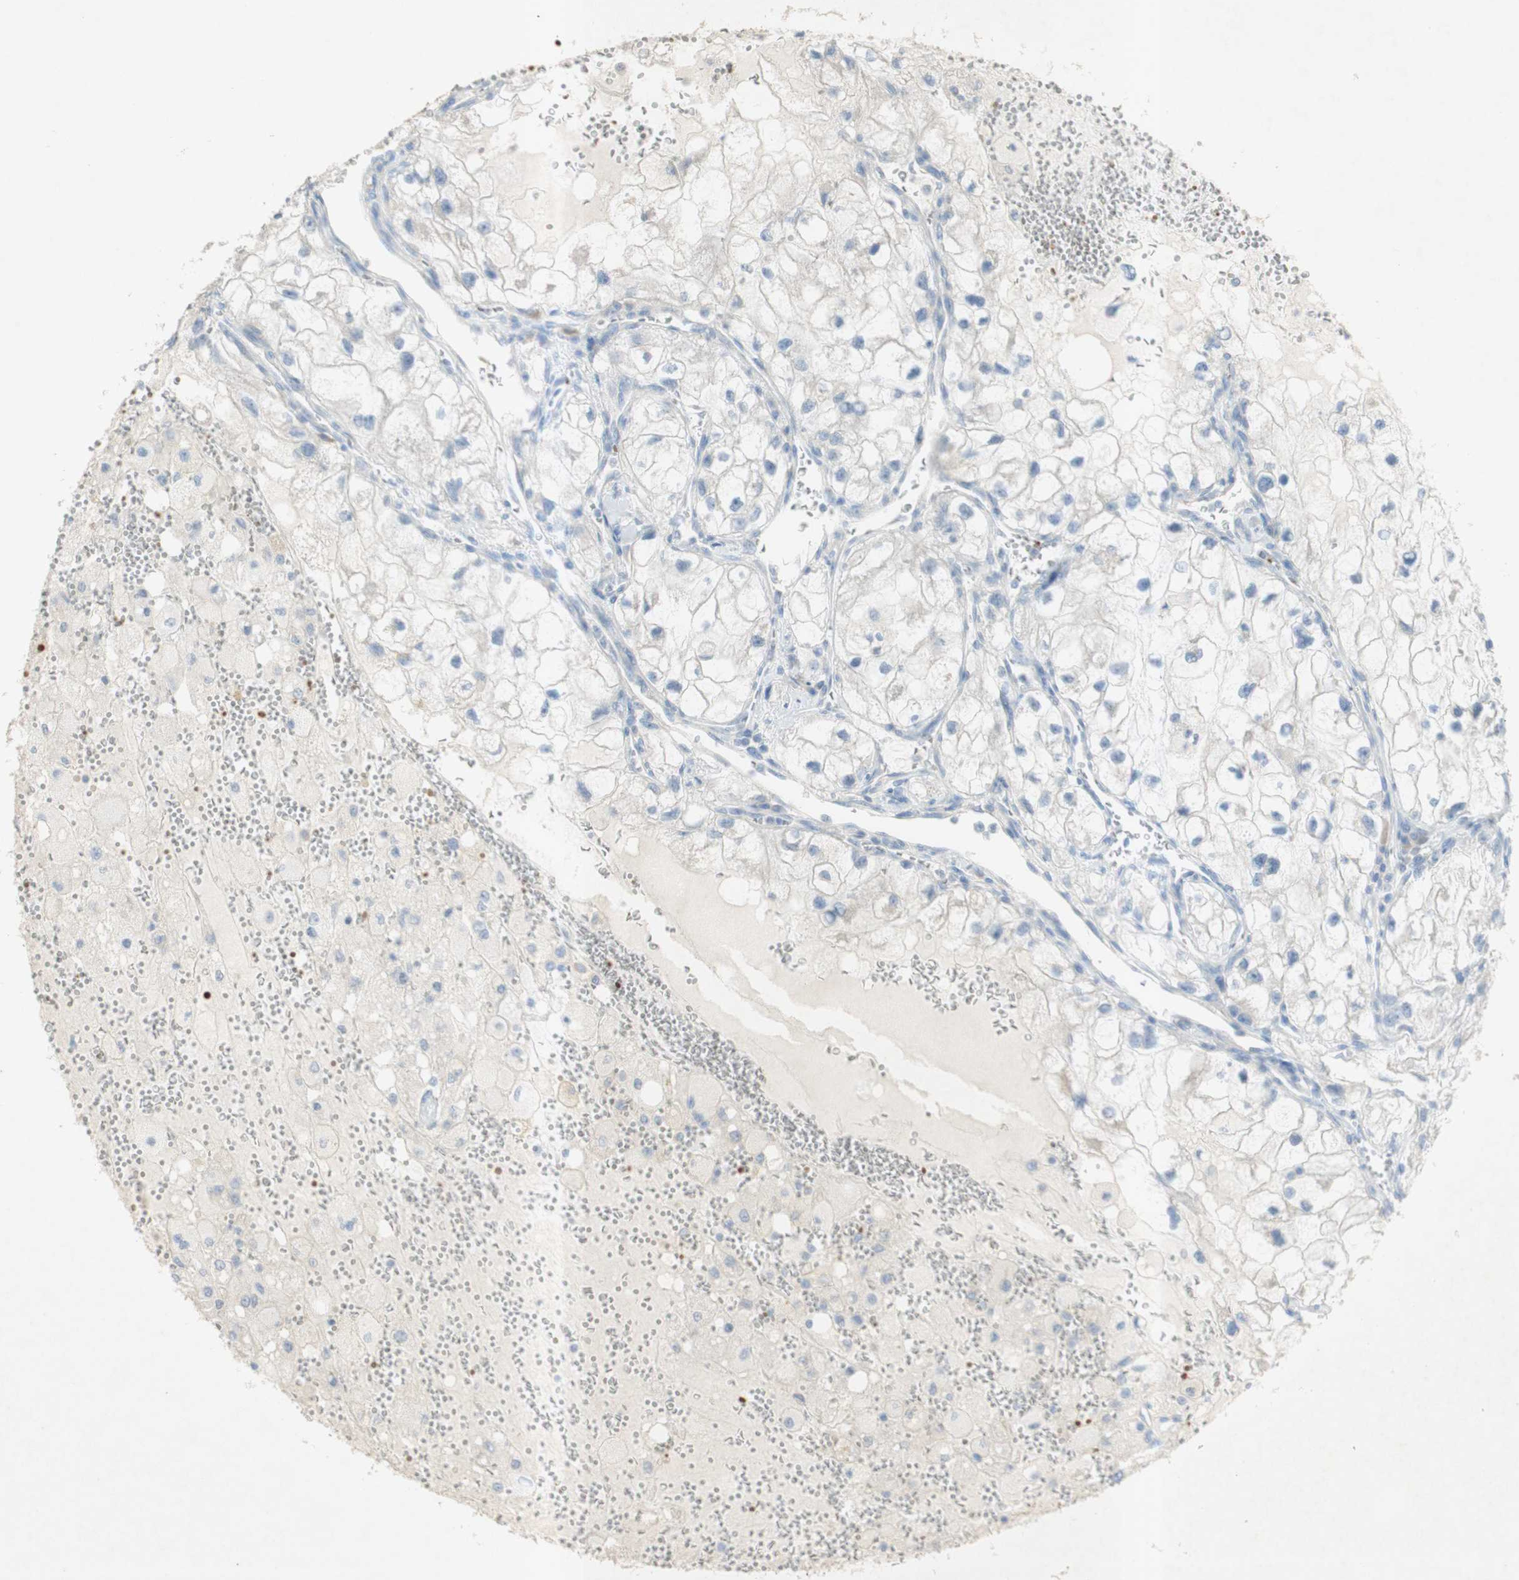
{"staining": {"intensity": "negative", "quantity": "none", "location": "none"}, "tissue": "renal cancer", "cell_type": "Tumor cells", "image_type": "cancer", "snomed": [{"axis": "morphology", "description": "Adenocarcinoma, NOS"}, {"axis": "topography", "description": "Kidney"}], "caption": "Immunohistochemistry (IHC) photomicrograph of neoplastic tissue: adenocarcinoma (renal) stained with DAB displays no significant protein positivity in tumor cells. (Stains: DAB IHC with hematoxylin counter stain, Microscopy: brightfield microscopy at high magnification).", "gene": "EPO", "patient": {"sex": "female", "age": 70}}